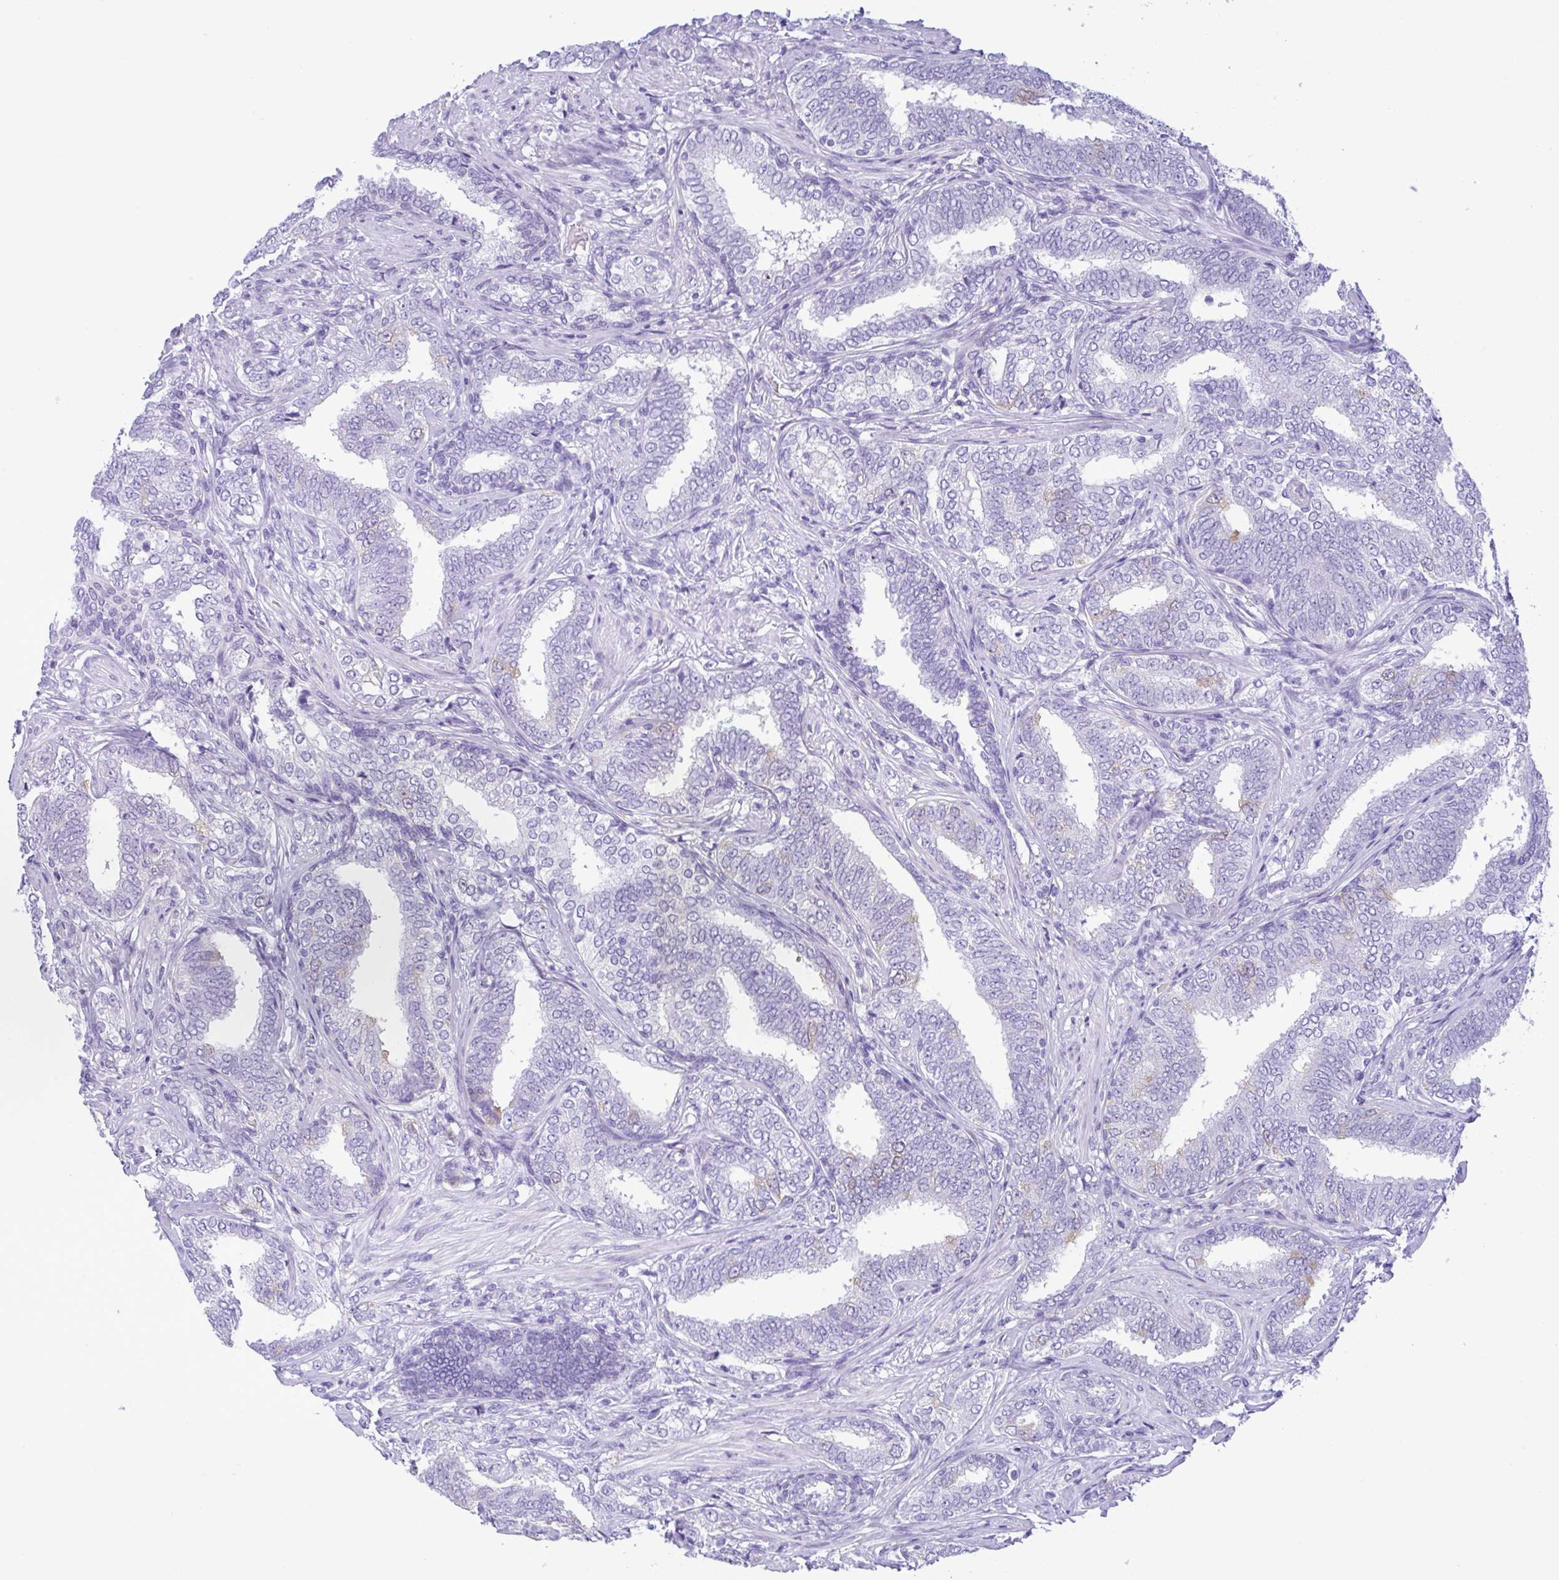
{"staining": {"intensity": "negative", "quantity": "none", "location": "none"}, "tissue": "prostate cancer", "cell_type": "Tumor cells", "image_type": "cancer", "snomed": [{"axis": "morphology", "description": "Adenocarcinoma, High grade"}, {"axis": "topography", "description": "Prostate"}], "caption": "Immunohistochemistry (IHC) histopathology image of prostate cancer stained for a protein (brown), which exhibits no expression in tumor cells. Brightfield microscopy of IHC stained with DAB (brown) and hematoxylin (blue), captured at high magnification.", "gene": "RRM2", "patient": {"sex": "male", "age": 72}}